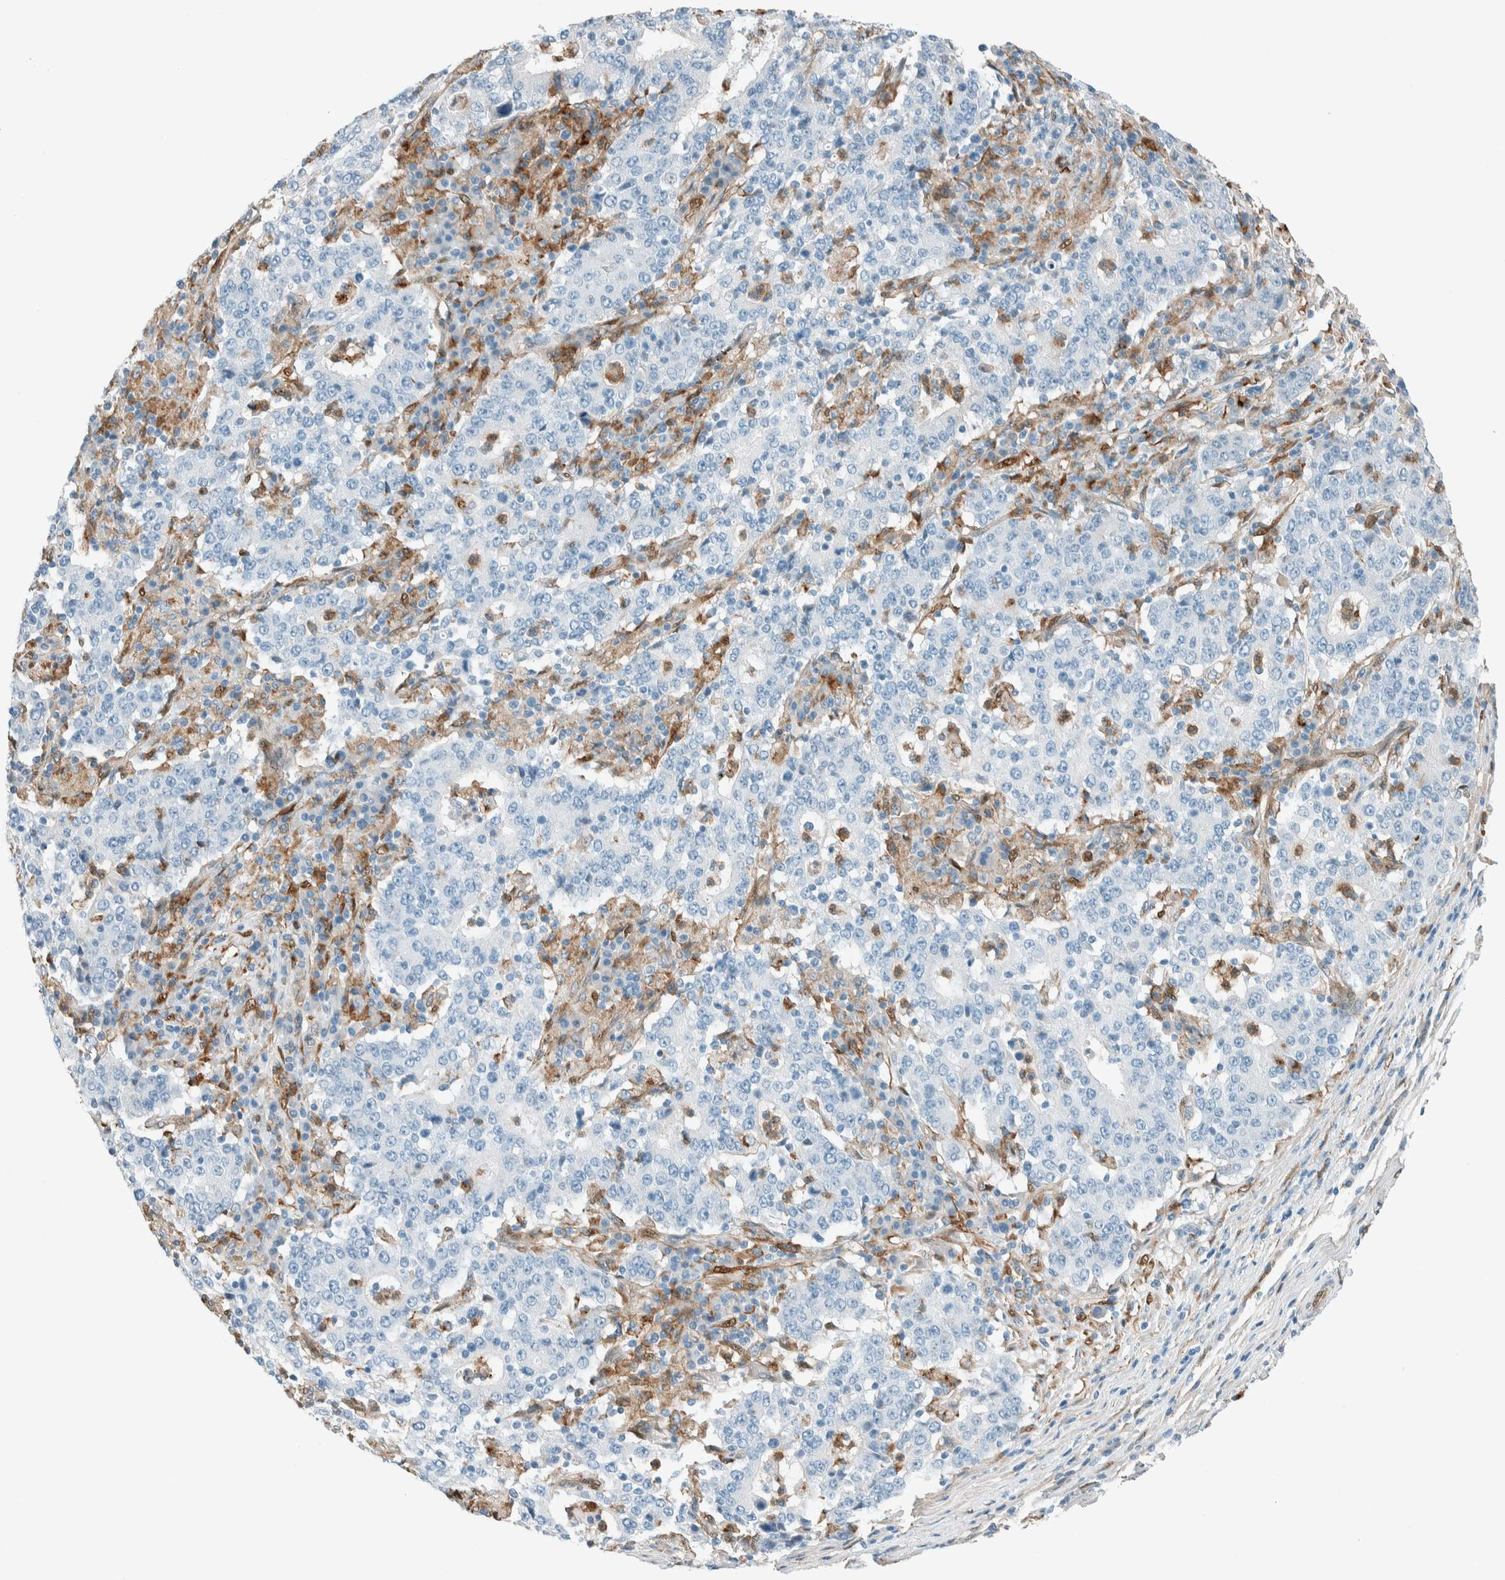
{"staining": {"intensity": "negative", "quantity": "none", "location": "none"}, "tissue": "stomach cancer", "cell_type": "Tumor cells", "image_type": "cancer", "snomed": [{"axis": "morphology", "description": "Adenocarcinoma, NOS"}, {"axis": "topography", "description": "Stomach"}], "caption": "Tumor cells show no significant expression in stomach cancer (adenocarcinoma).", "gene": "NXN", "patient": {"sex": "male", "age": 59}}